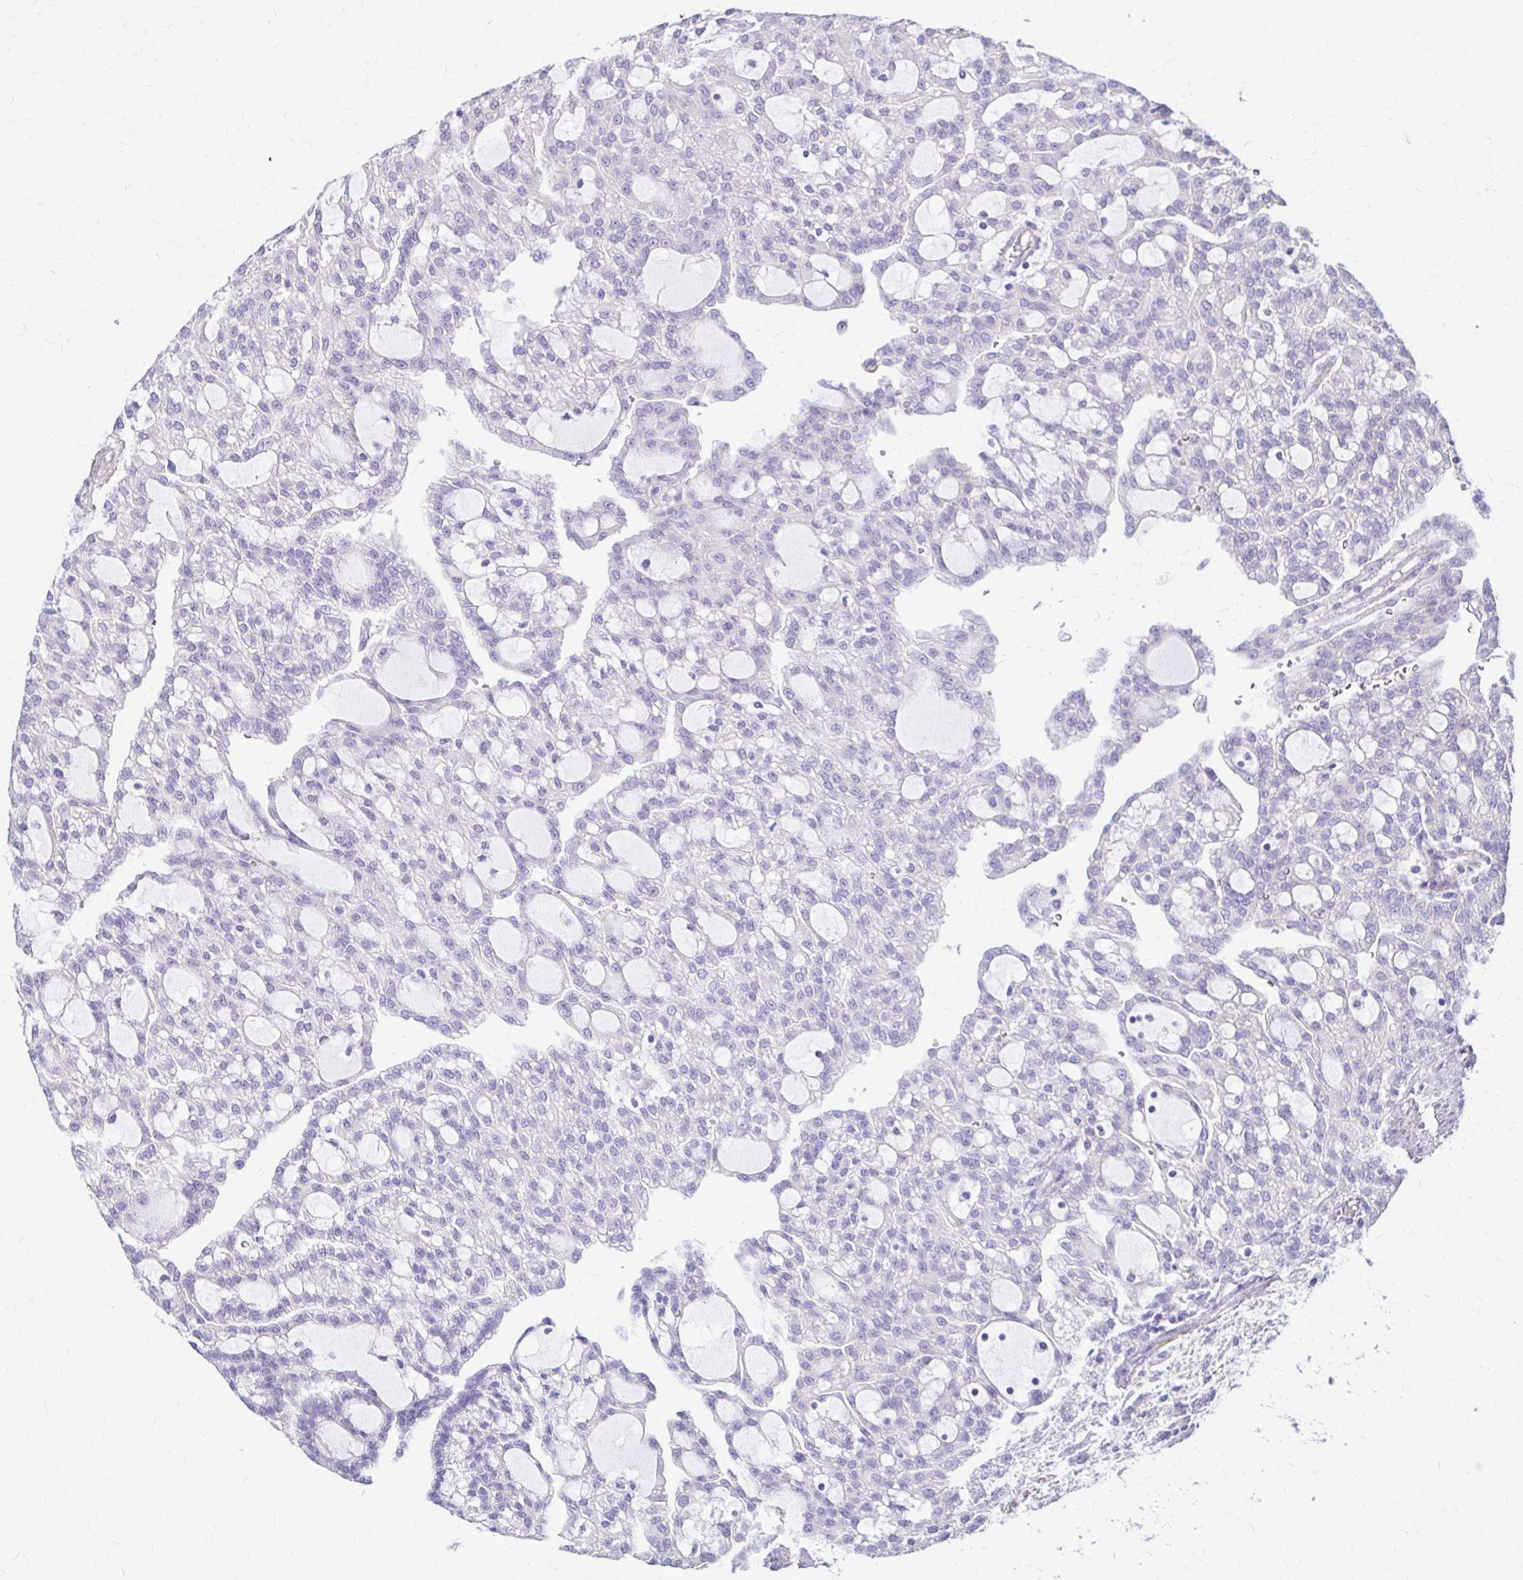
{"staining": {"intensity": "negative", "quantity": "none", "location": "none"}, "tissue": "renal cancer", "cell_type": "Tumor cells", "image_type": "cancer", "snomed": [{"axis": "morphology", "description": "Adenocarcinoma, NOS"}, {"axis": "topography", "description": "Kidney"}], "caption": "An immunohistochemistry (IHC) image of renal cancer (adenocarcinoma) is shown. There is no staining in tumor cells of renal cancer (adenocarcinoma).", "gene": "DSP", "patient": {"sex": "male", "age": 63}}